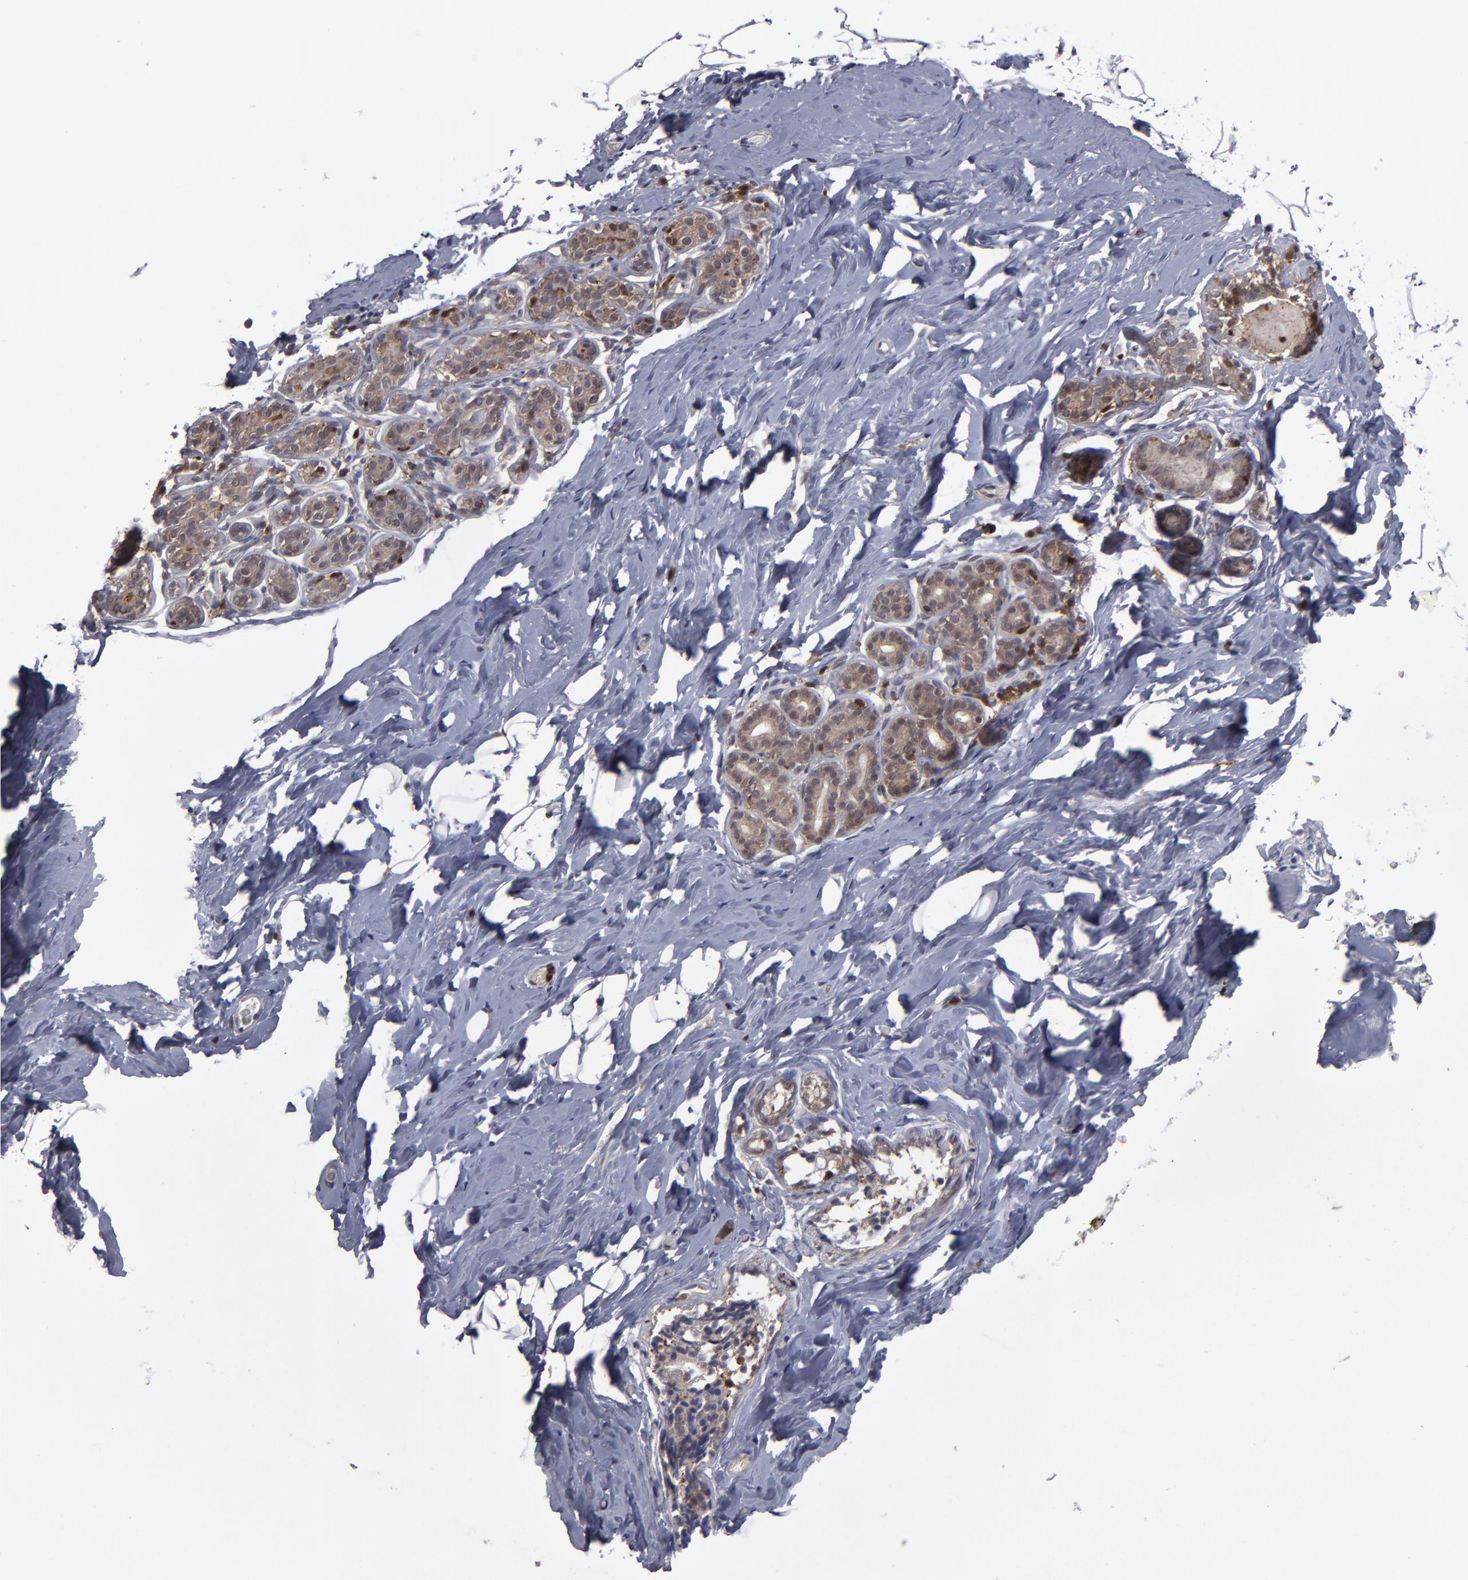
{"staining": {"intensity": "negative", "quantity": "none", "location": "none"}, "tissue": "breast", "cell_type": "Adipocytes", "image_type": "normal", "snomed": [{"axis": "morphology", "description": "Normal tissue, NOS"}, {"axis": "topography", "description": "Breast"}, {"axis": "topography", "description": "Soft tissue"}], "caption": "Immunohistochemistry (IHC) photomicrograph of benign breast: human breast stained with DAB reveals no significant protein expression in adipocytes.", "gene": "GRB2", "patient": {"sex": "female", "age": 75}}